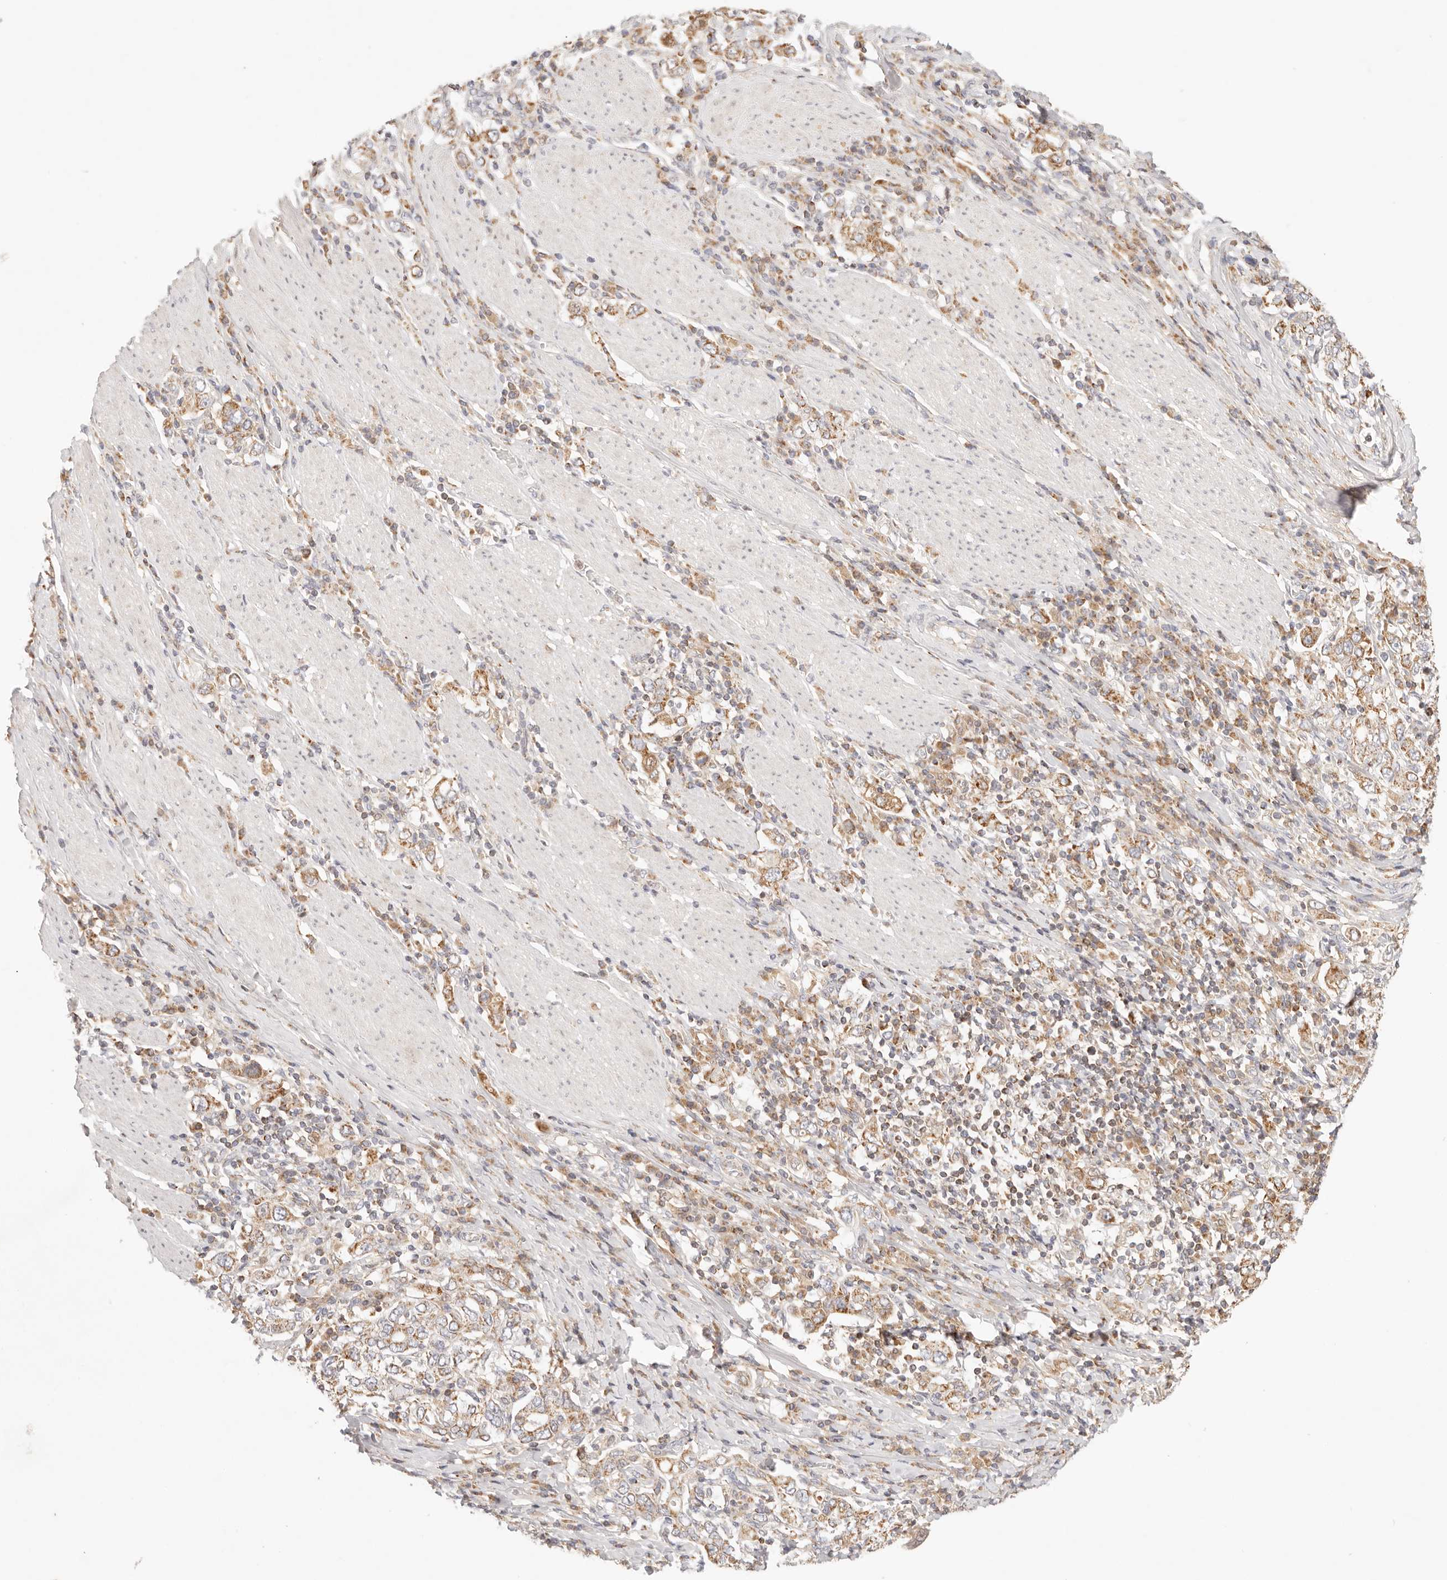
{"staining": {"intensity": "moderate", "quantity": ">75%", "location": "cytoplasmic/membranous"}, "tissue": "stomach cancer", "cell_type": "Tumor cells", "image_type": "cancer", "snomed": [{"axis": "morphology", "description": "Adenocarcinoma, NOS"}, {"axis": "topography", "description": "Stomach, upper"}], "caption": "Tumor cells display moderate cytoplasmic/membranous positivity in about >75% of cells in stomach cancer (adenocarcinoma). (Stains: DAB in brown, nuclei in blue, Microscopy: brightfield microscopy at high magnification).", "gene": "COA6", "patient": {"sex": "male", "age": 62}}